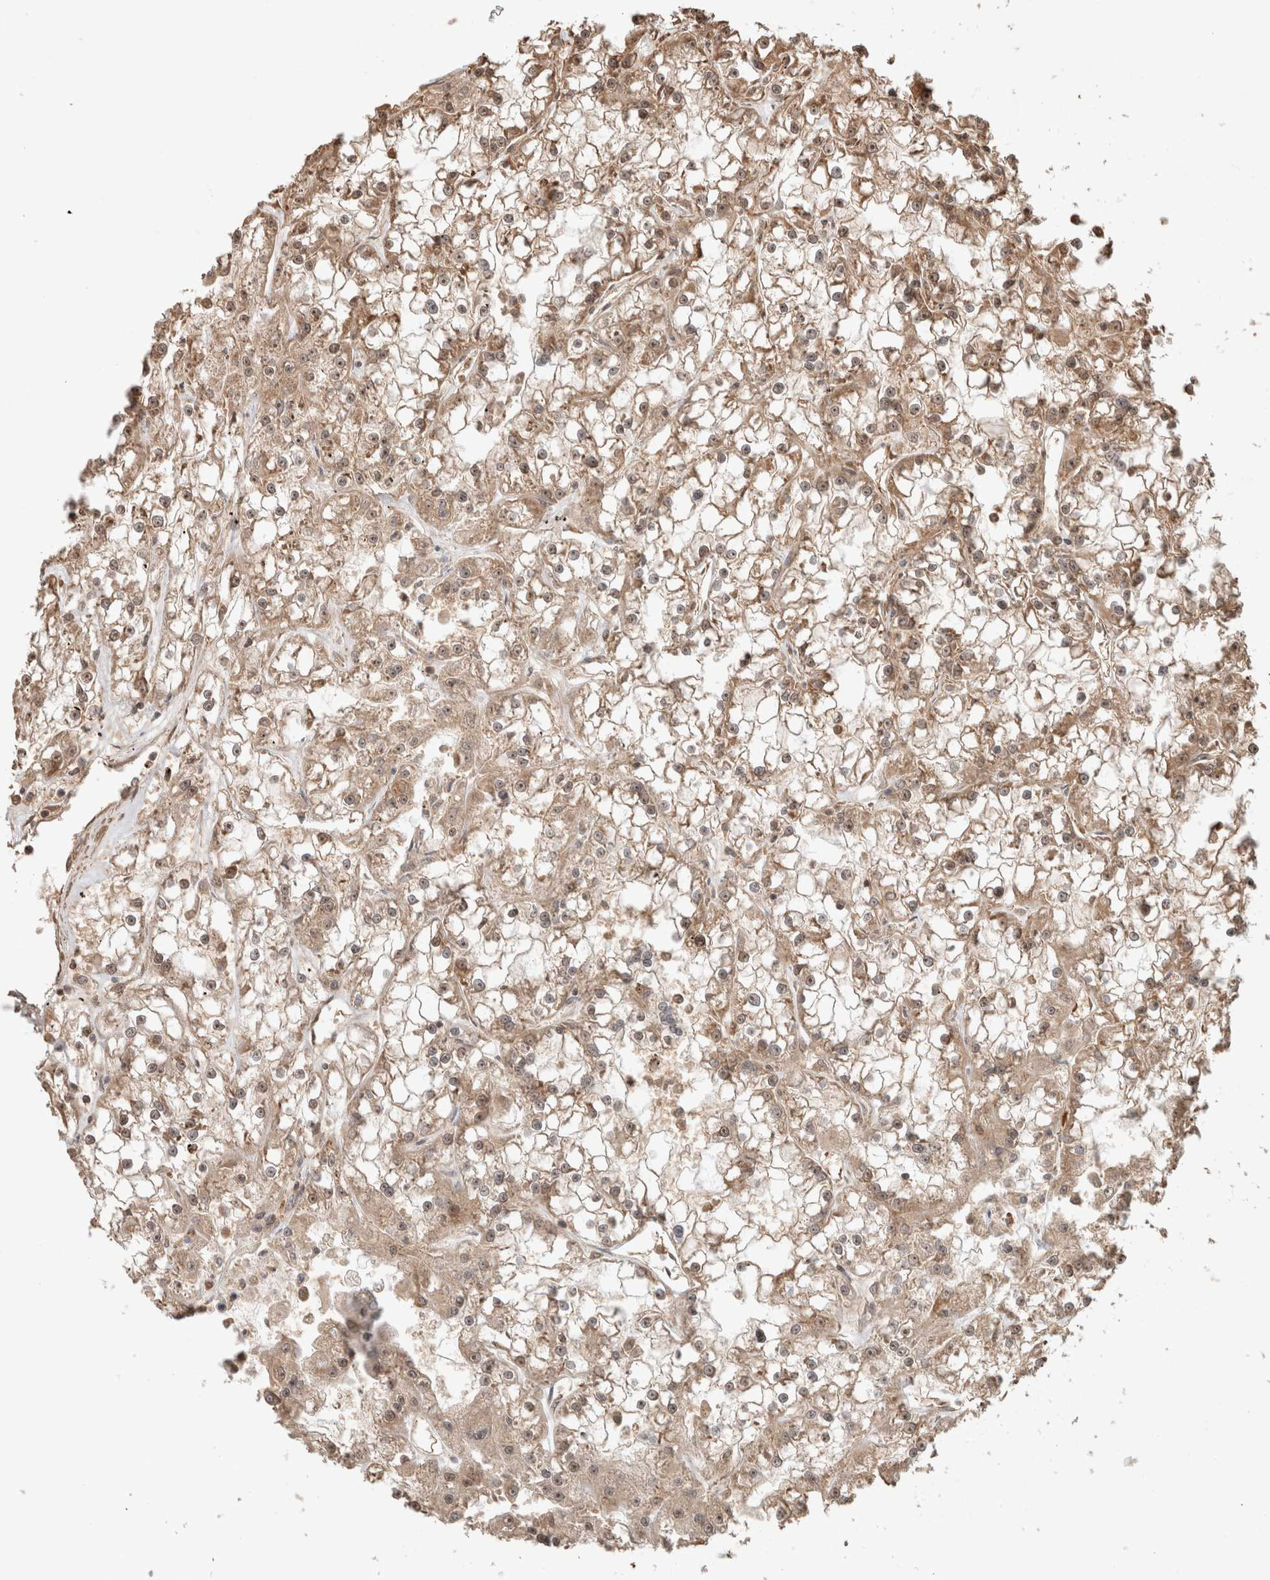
{"staining": {"intensity": "weak", "quantity": ">75%", "location": "cytoplasmic/membranous,nuclear"}, "tissue": "renal cancer", "cell_type": "Tumor cells", "image_type": "cancer", "snomed": [{"axis": "morphology", "description": "Adenocarcinoma, NOS"}, {"axis": "topography", "description": "Kidney"}], "caption": "Immunohistochemistry (IHC) of human renal adenocarcinoma reveals low levels of weak cytoplasmic/membranous and nuclear positivity in approximately >75% of tumor cells. (IHC, brightfield microscopy, high magnification).", "gene": "OTUD6B", "patient": {"sex": "female", "age": 52}}